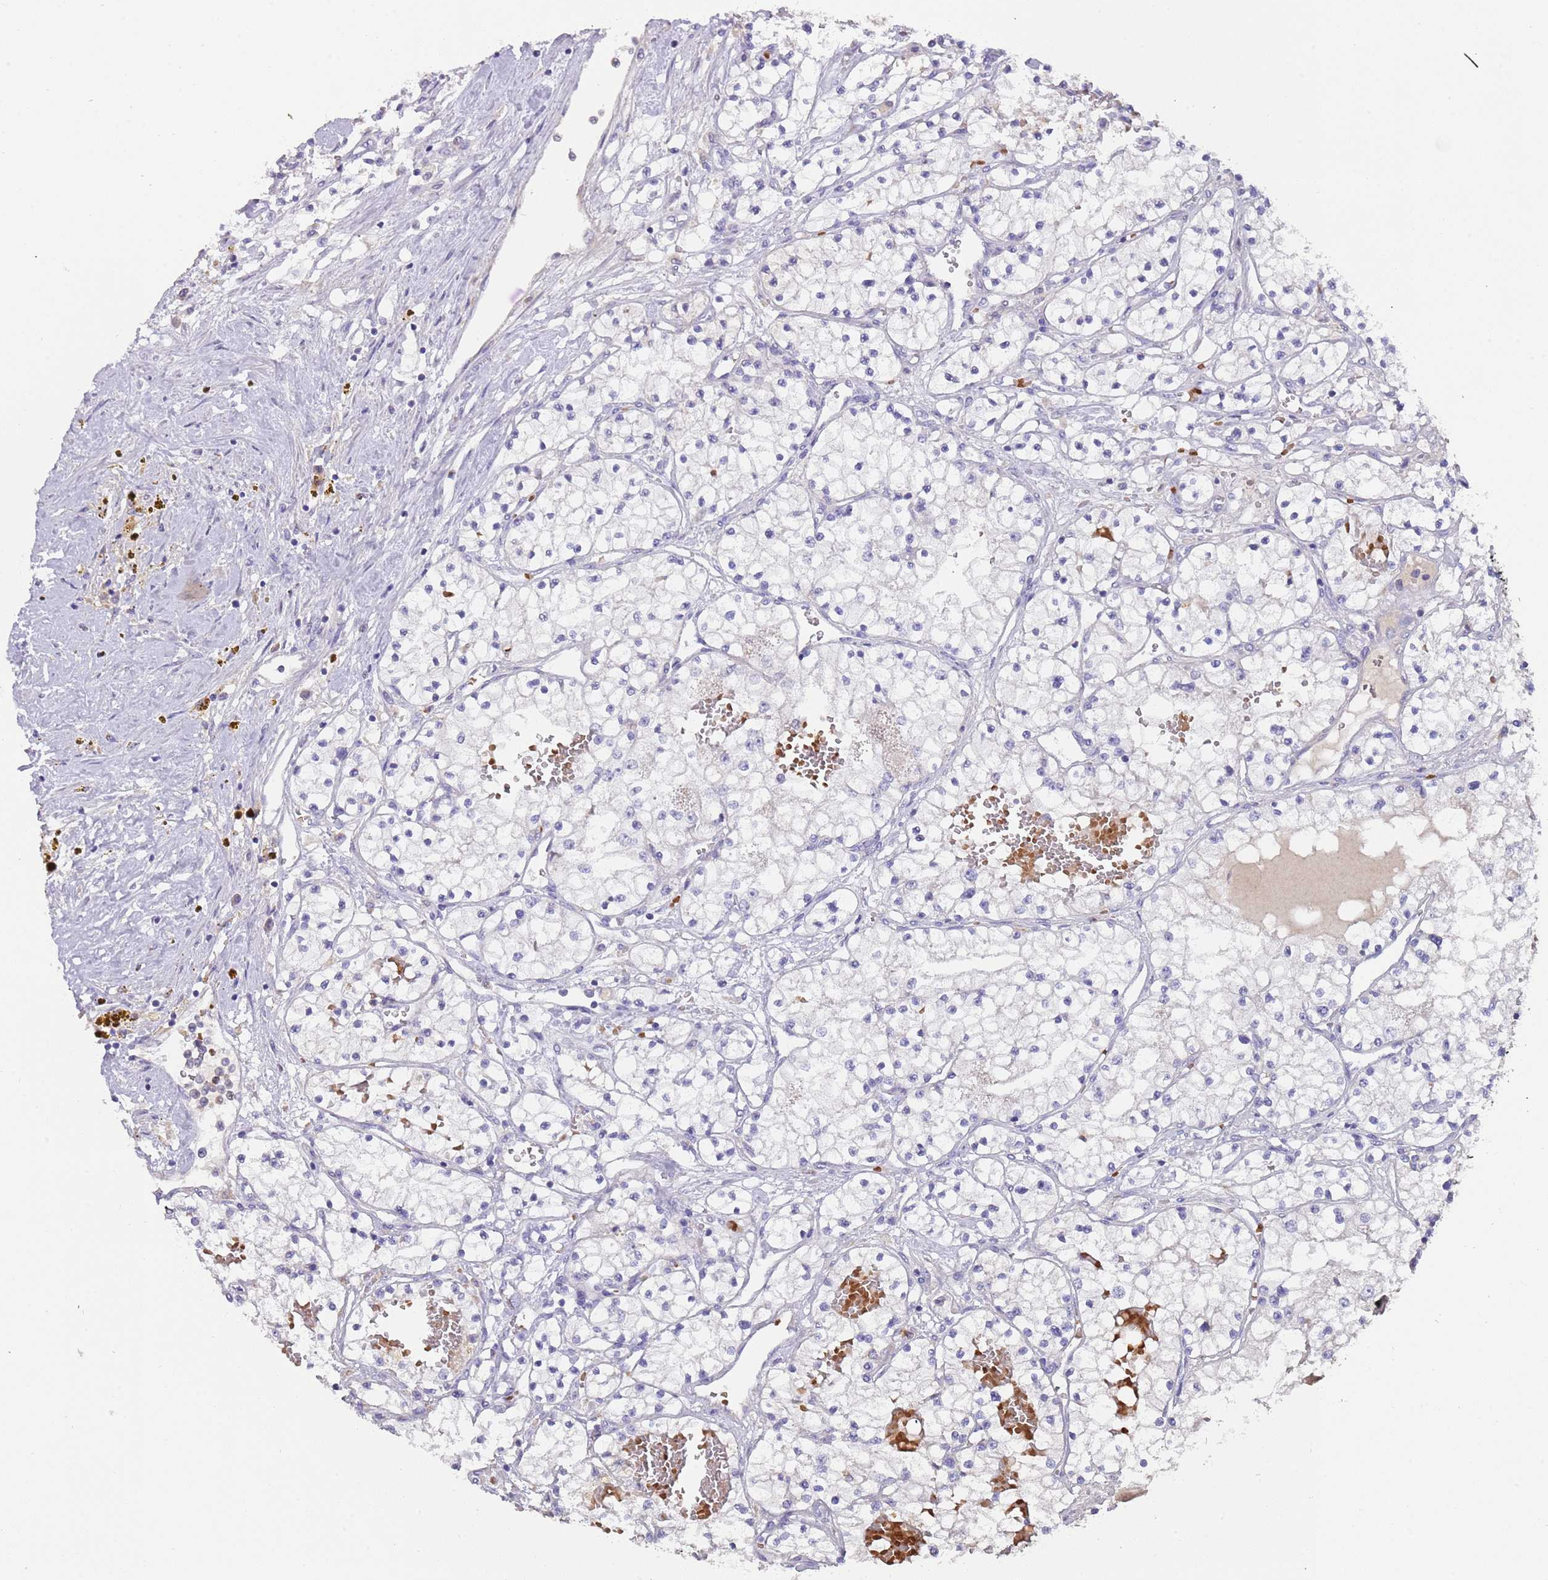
{"staining": {"intensity": "negative", "quantity": "none", "location": "none"}, "tissue": "renal cancer", "cell_type": "Tumor cells", "image_type": "cancer", "snomed": [{"axis": "morphology", "description": "Normal tissue, NOS"}, {"axis": "morphology", "description": "Adenocarcinoma, NOS"}, {"axis": "topography", "description": "Kidney"}], "caption": "Image shows no significant protein expression in tumor cells of renal cancer.", "gene": "TMEM251", "patient": {"sex": "male", "age": 68}}